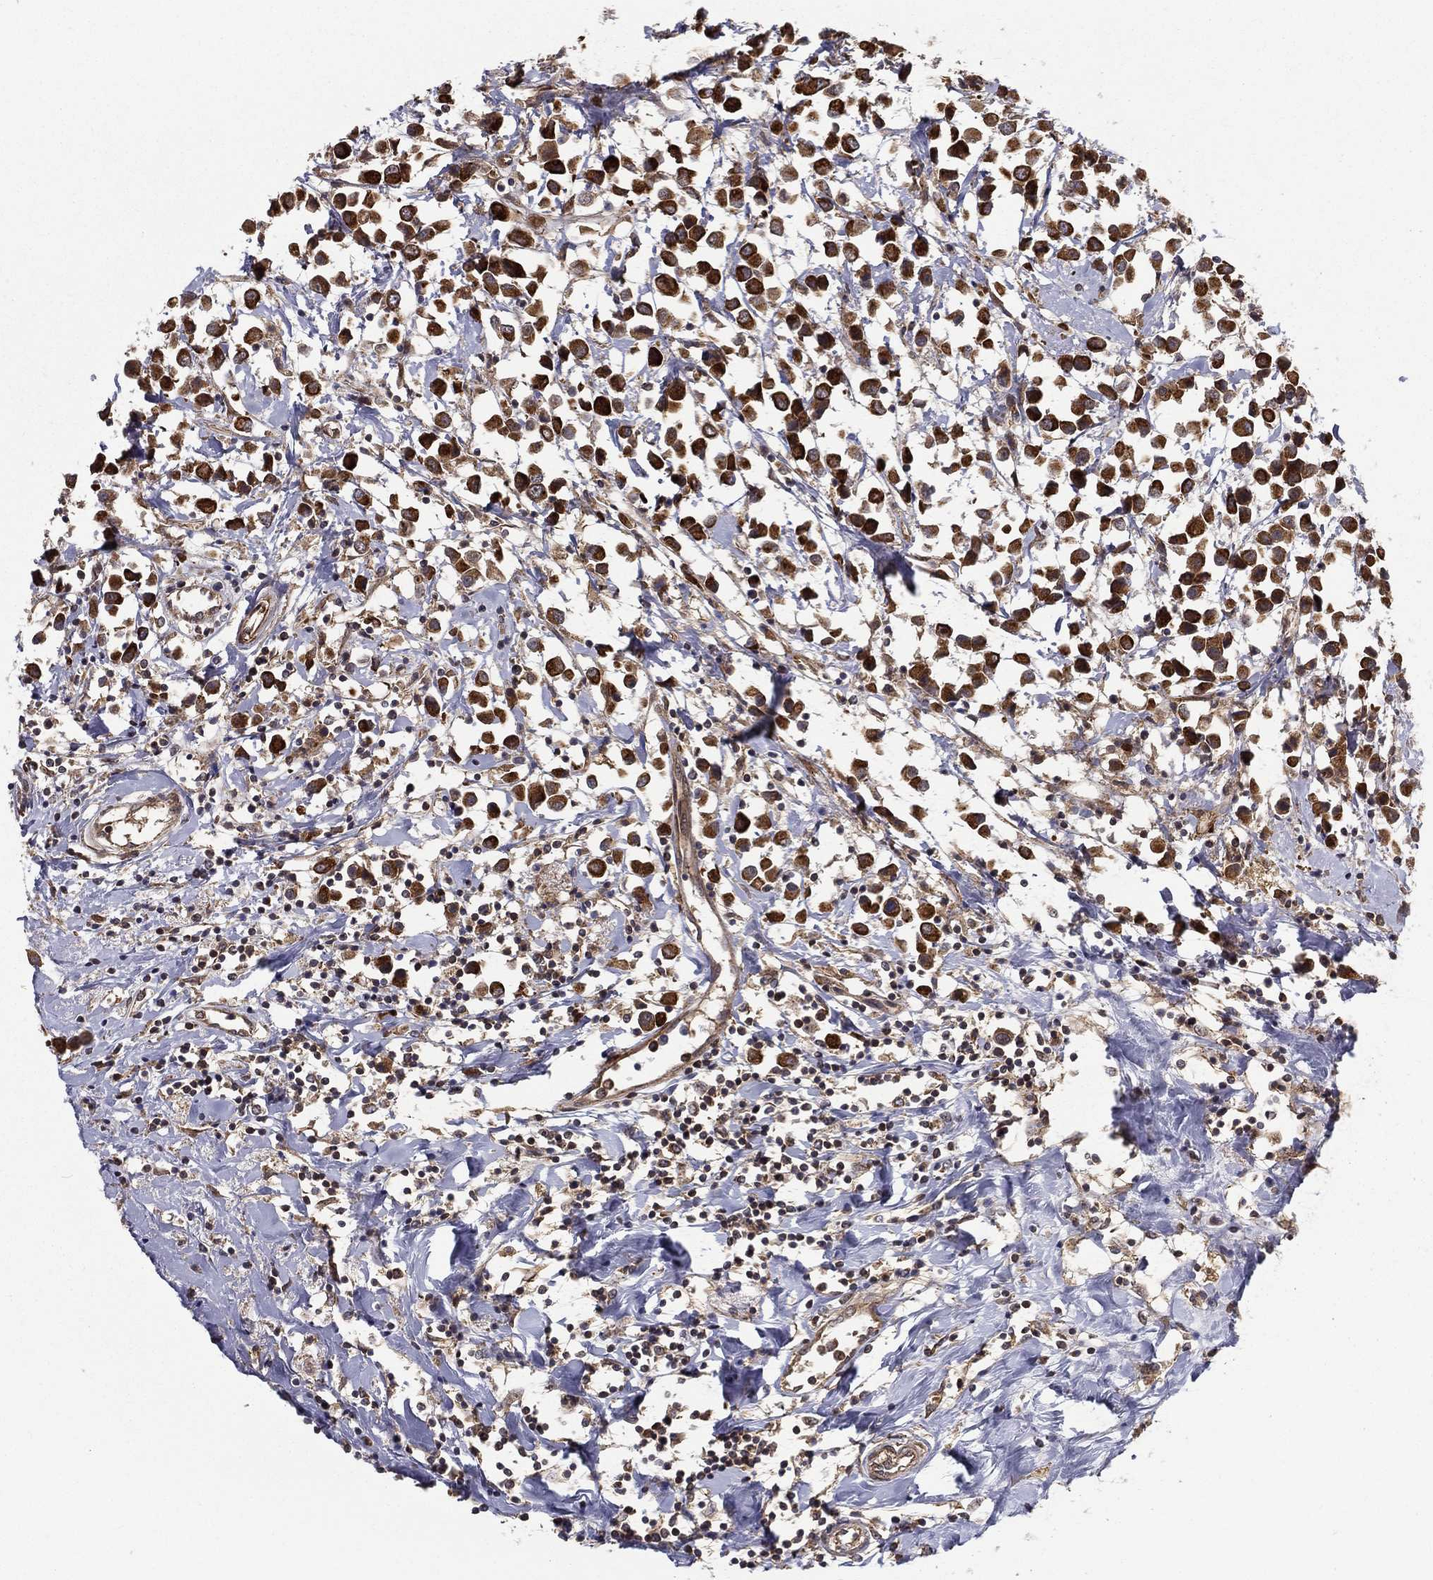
{"staining": {"intensity": "strong", "quantity": ">75%", "location": "cytoplasmic/membranous"}, "tissue": "breast cancer", "cell_type": "Tumor cells", "image_type": "cancer", "snomed": [{"axis": "morphology", "description": "Duct carcinoma"}, {"axis": "topography", "description": "Breast"}], "caption": "Tumor cells display strong cytoplasmic/membranous positivity in approximately >75% of cells in breast cancer (invasive ductal carcinoma). Ihc stains the protein in brown and the nuclei are stained blue.", "gene": "UACA", "patient": {"sex": "female", "age": 61}}